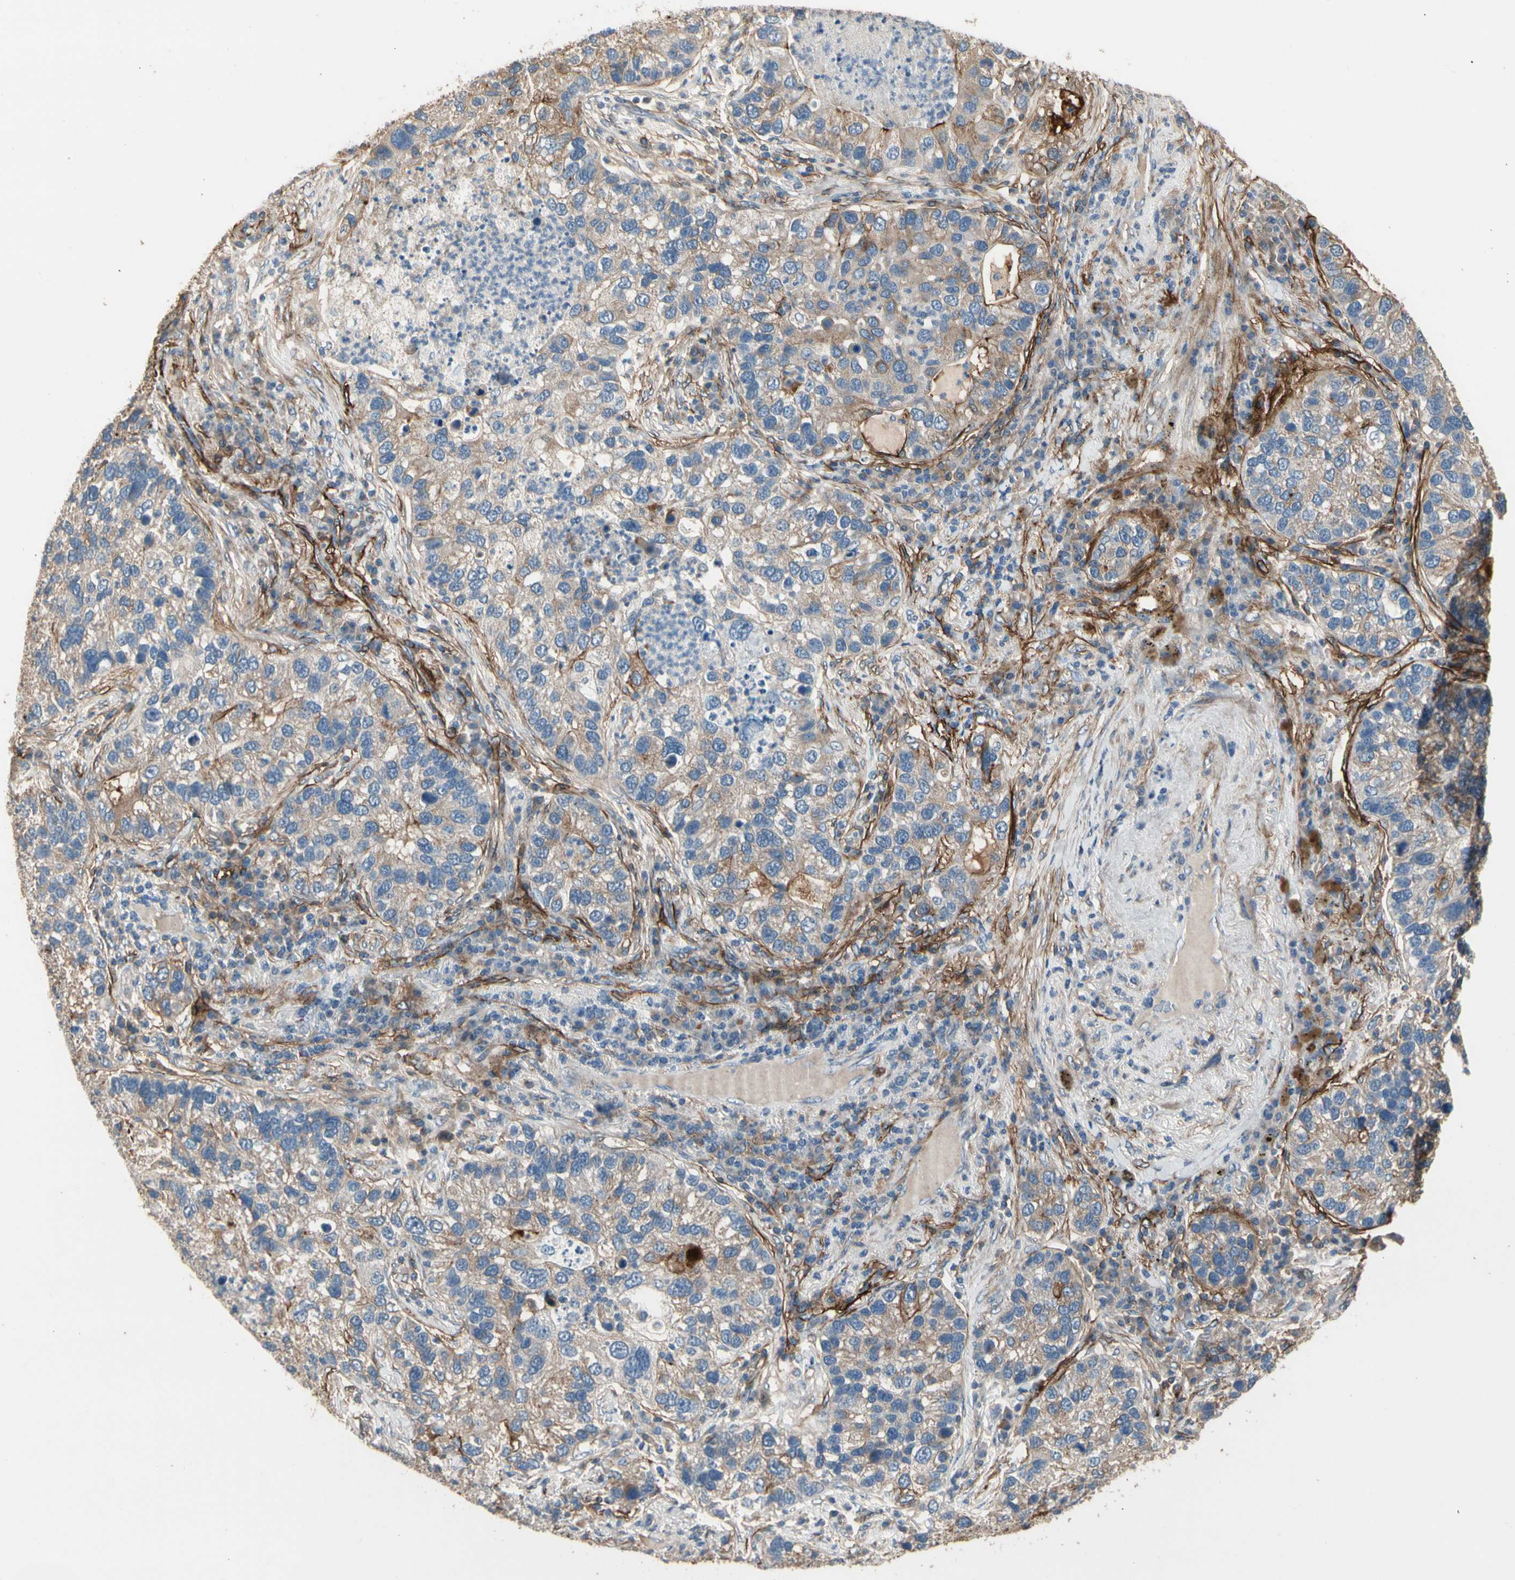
{"staining": {"intensity": "moderate", "quantity": ">75%", "location": "cytoplasmic/membranous"}, "tissue": "lung cancer", "cell_type": "Tumor cells", "image_type": "cancer", "snomed": [{"axis": "morphology", "description": "Normal tissue, NOS"}, {"axis": "morphology", "description": "Adenocarcinoma, NOS"}, {"axis": "topography", "description": "Bronchus"}, {"axis": "topography", "description": "Lung"}], "caption": "The histopathology image demonstrates a brown stain indicating the presence of a protein in the cytoplasmic/membranous of tumor cells in lung cancer (adenocarcinoma). Ihc stains the protein of interest in brown and the nuclei are stained blue.", "gene": "SUSD2", "patient": {"sex": "male", "age": 54}}